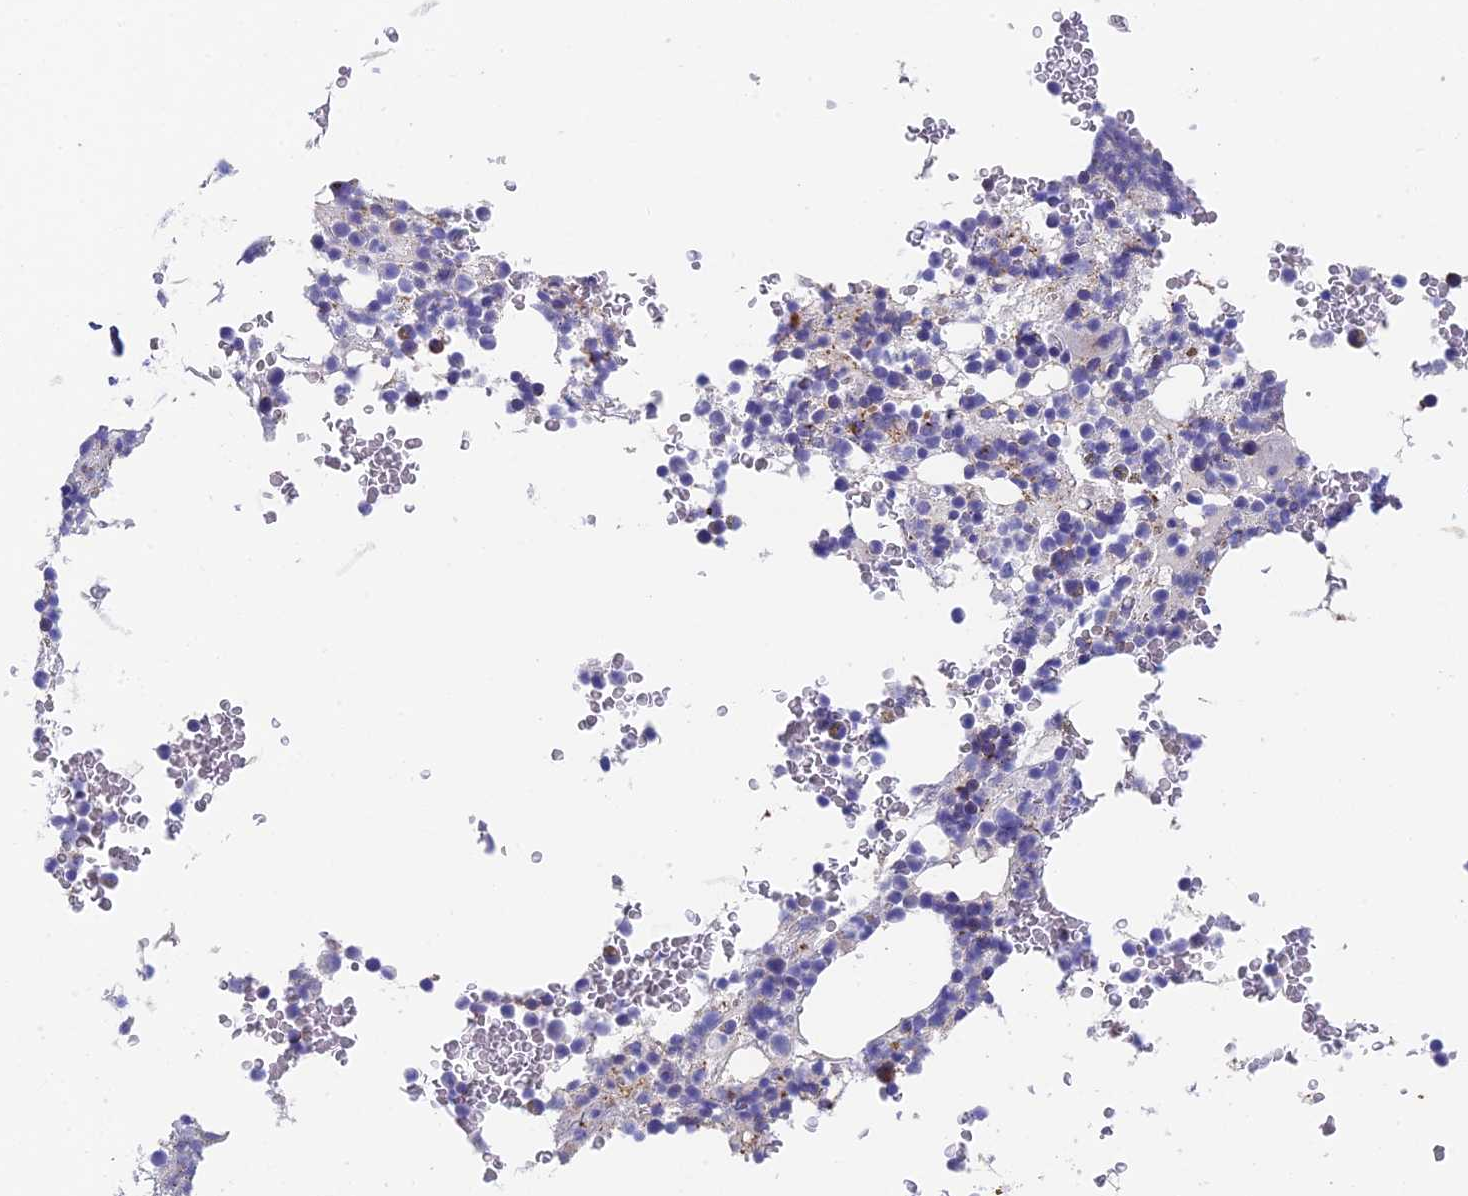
{"staining": {"intensity": "negative", "quantity": "none", "location": "none"}, "tissue": "bone marrow", "cell_type": "Hematopoietic cells", "image_type": "normal", "snomed": [{"axis": "morphology", "description": "Normal tissue, NOS"}, {"axis": "topography", "description": "Bone marrow"}], "caption": "Normal bone marrow was stained to show a protein in brown. There is no significant positivity in hematopoietic cells. Brightfield microscopy of IHC stained with DAB (3,3'-diaminobenzidine) (brown) and hematoxylin (blue), captured at high magnification.", "gene": "ADAMTS13", "patient": {"sex": "male", "age": 58}}